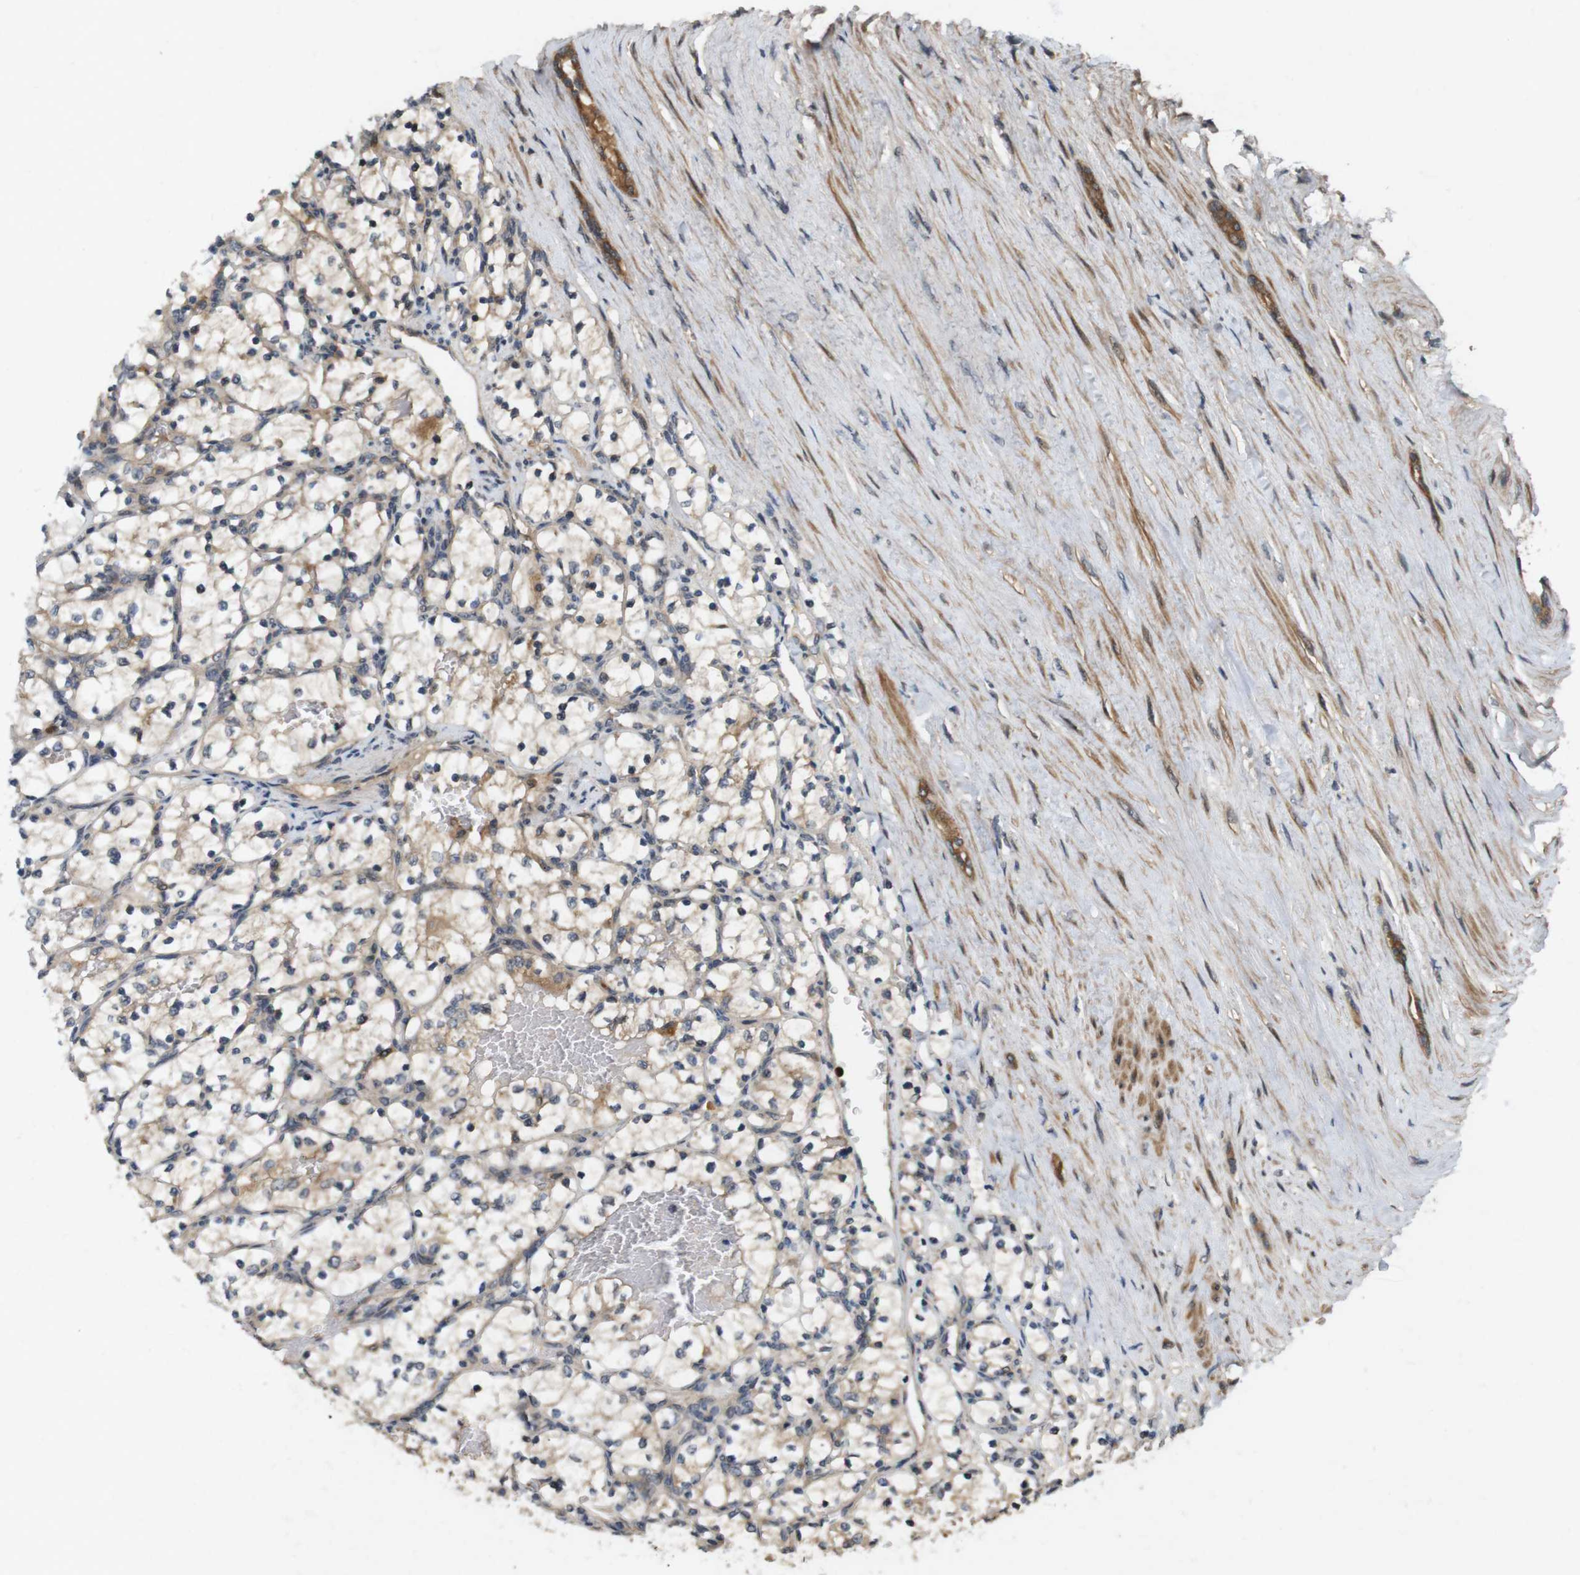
{"staining": {"intensity": "weak", "quantity": ">75%", "location": "cytoplasmic/membranous"}, "tissue": "renal cancer", "cell_type": "Tumor cells", "image_type": "cancer", "snomed": [{"axis": "morphology", "description": "Adenocarcinoma, NOS"}, {"axis": "topography", "description": "Kidney"}], "caption": "Approximately >75% of tumor cells in human renal adenocarcinoma reveal weak cytoplasmic/membranous protein staining as visualized by brown immunohistochemical staining.", "gene": "NFKBIE", "patient": {"sex": "female", "age": 69}}